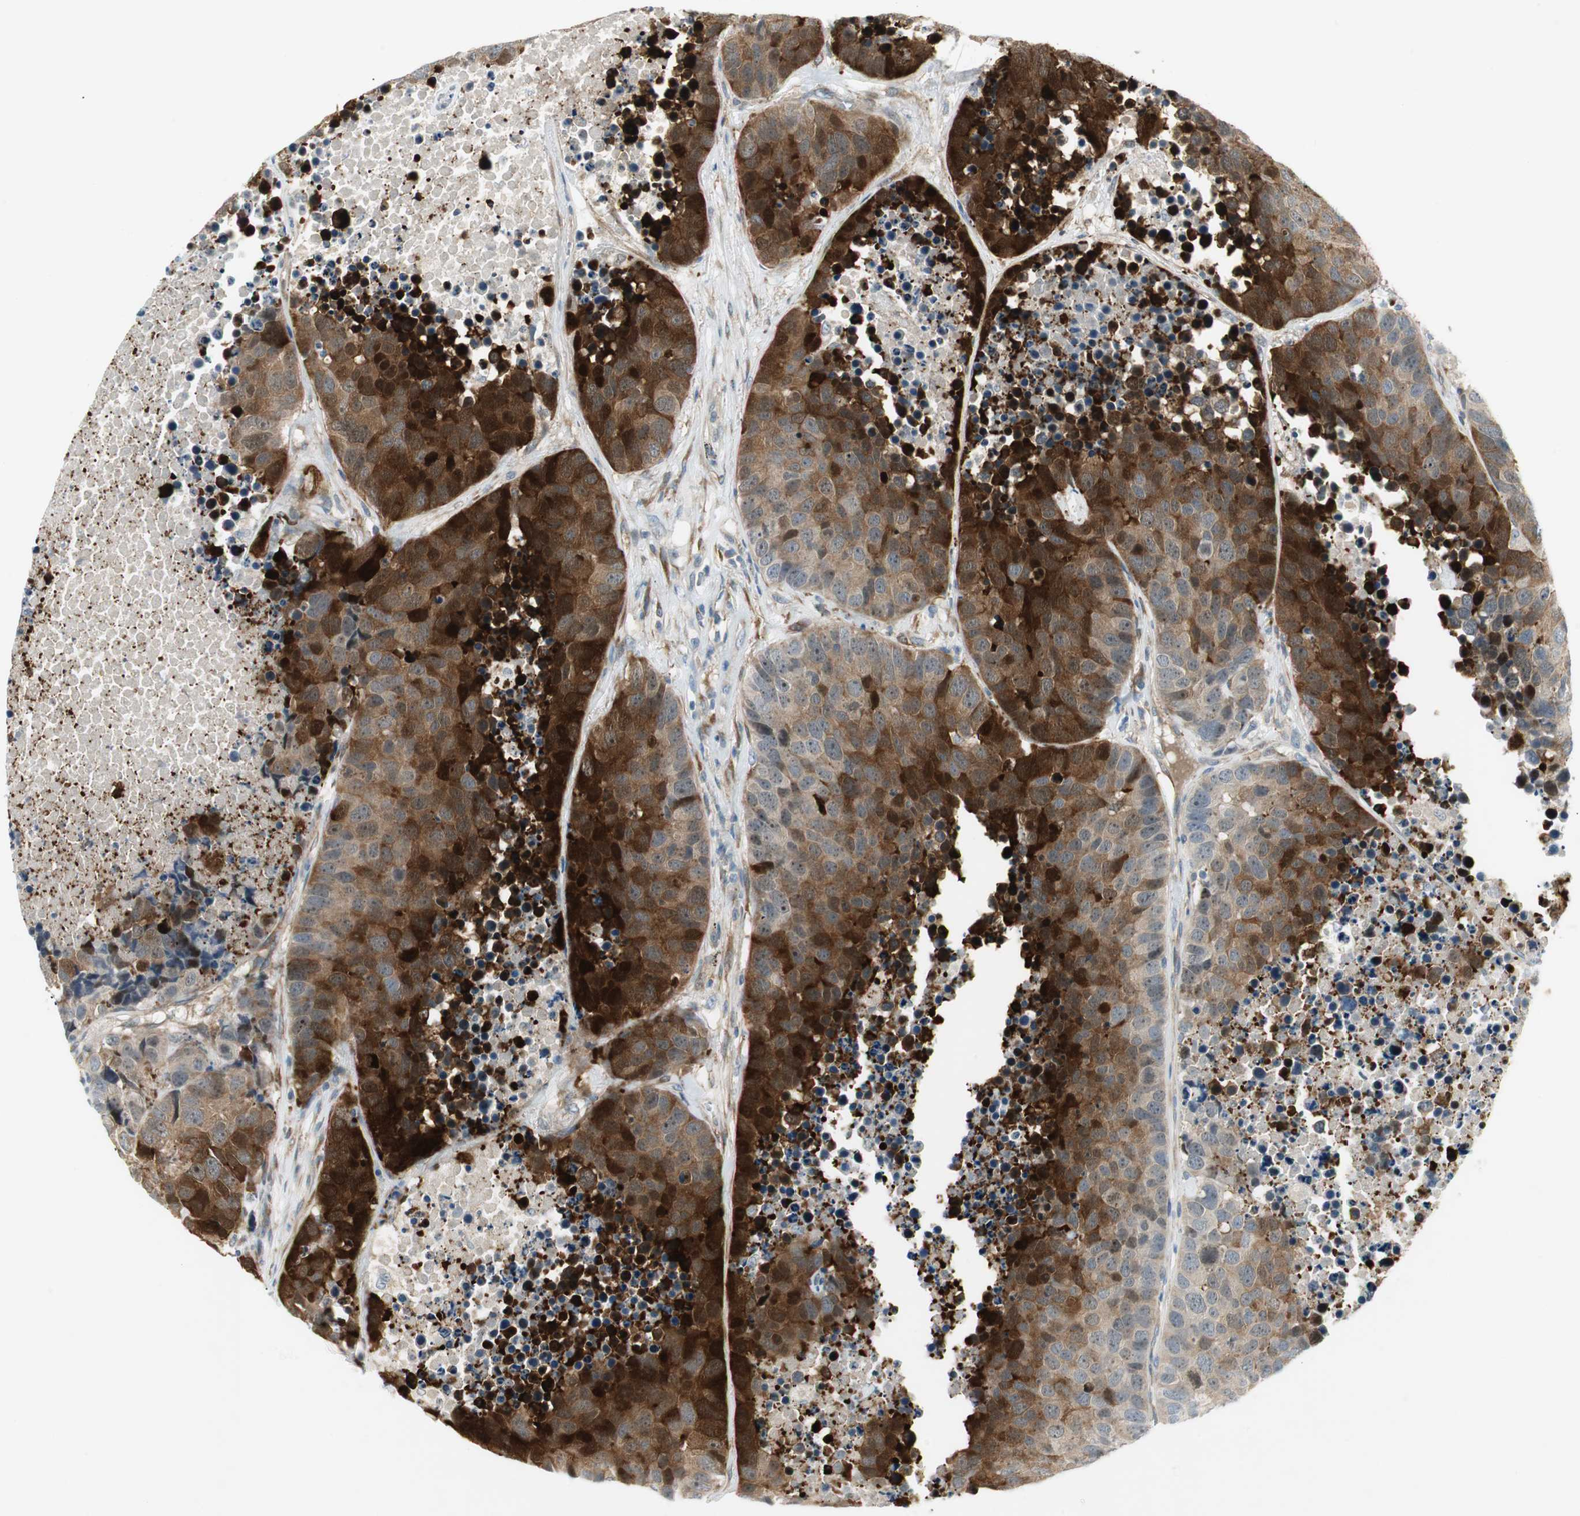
{"staining": {"intensity": "strong", "quantity": "25%-75%", "location": "cytoplasmic/membranous"}, "tissue": "carcinoid", "cell_type": "Tumor cells", "image_type": "cancer", "snomed": [{"axis": "morphology", "description": "Carcinoid, malignant, NOS"}, {"axis": "topography", "description": "Lung"}], "caption": "Carcinoid (malignant) was stained to show a protein in brown. There is high levels of strong cytoplasmic/membranous expression in approximately 25%-75% of tumor cells. (IHC, brightfield microscopy, high magnification).", "gene": "STON1-GTF2A1L", "patient": {"sex": "male", "age": 60}}